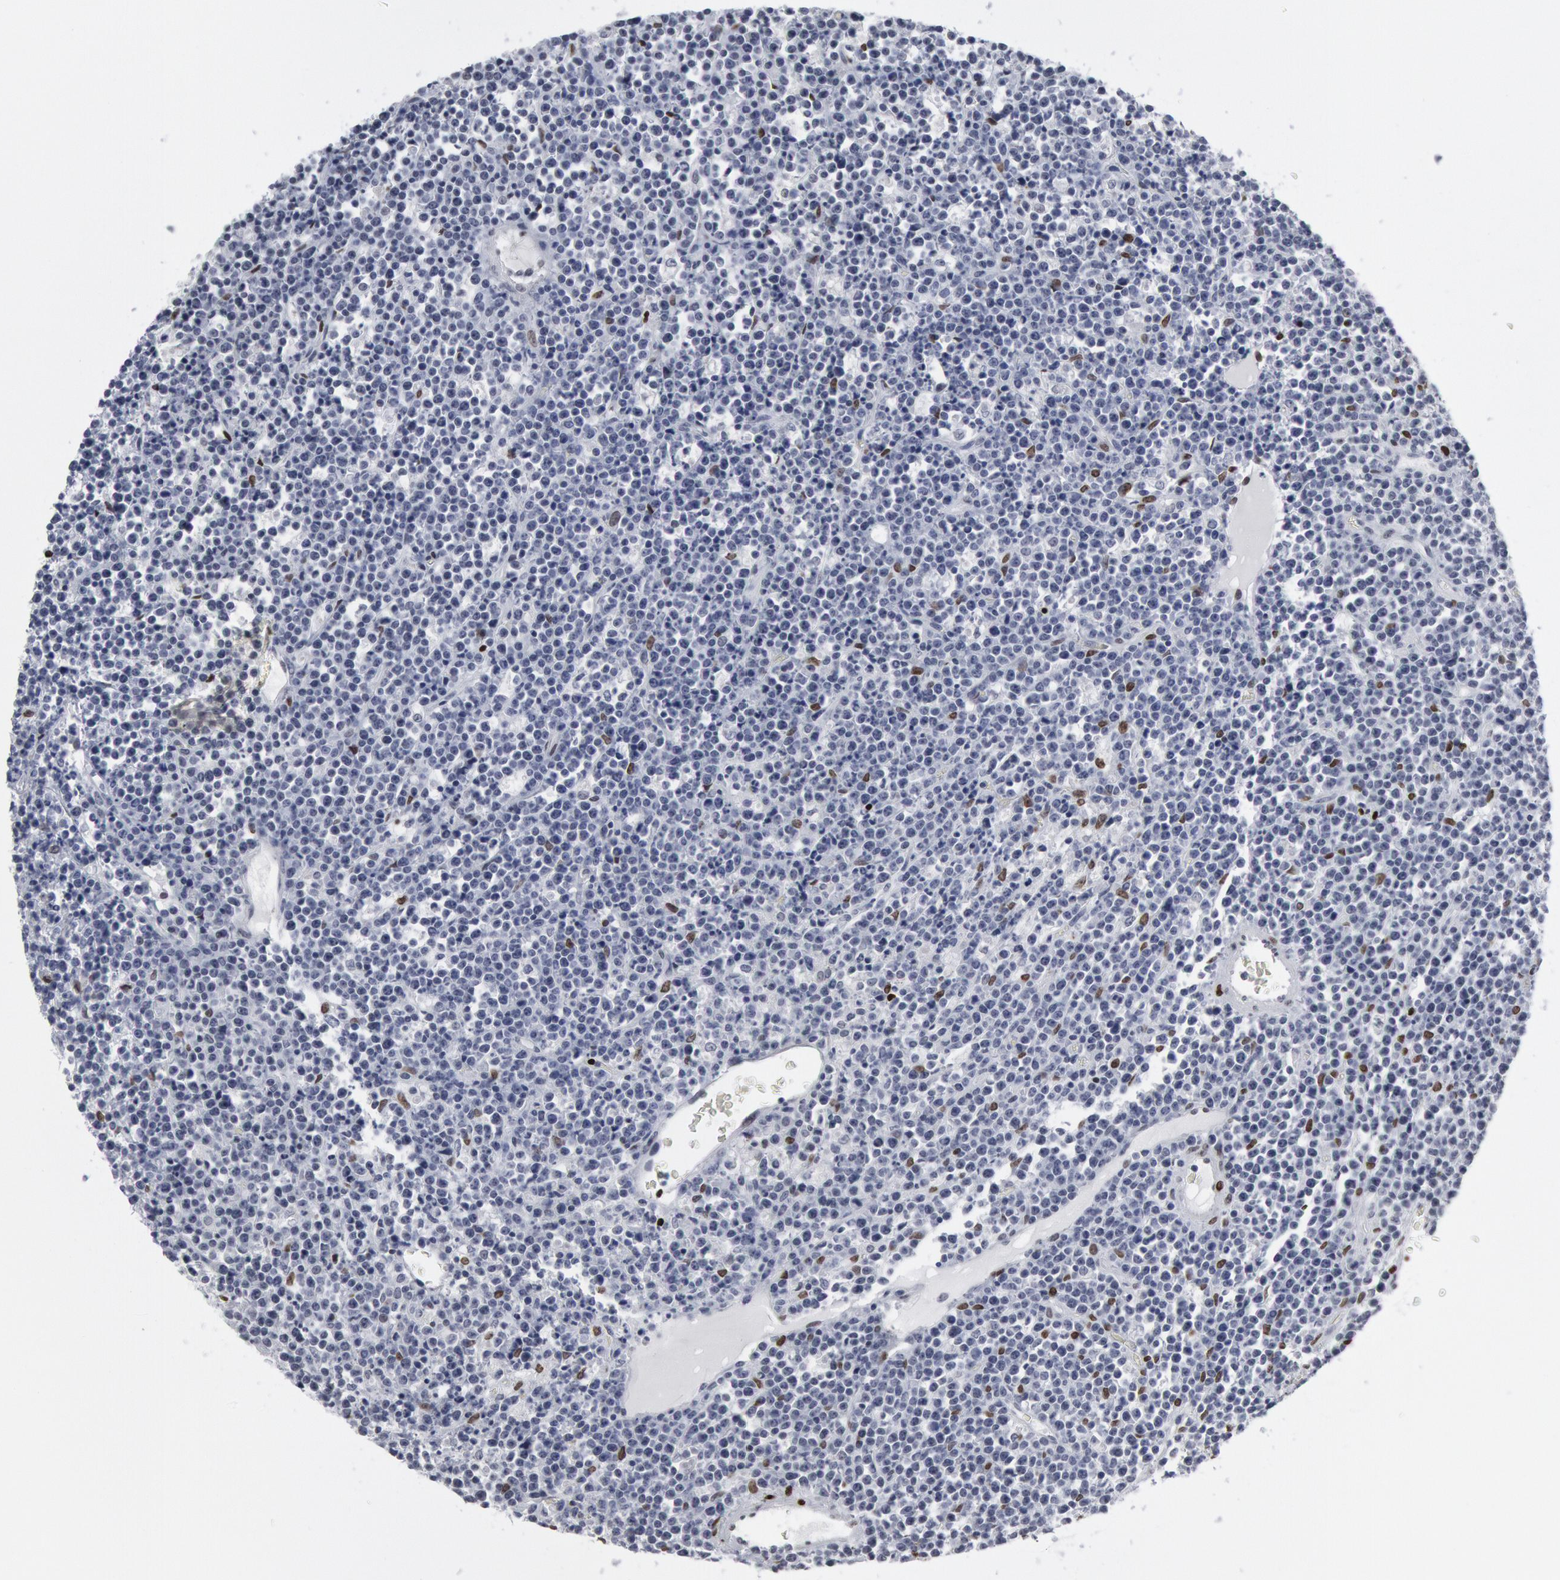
{"staining": {"intensity": "negative", "quantity": "none", "location": "none"}, "tissue": "lymphoma", "cell_type": "Tumor cells", "image_type": "cancer", "snomed": [{"axis": "morphology", "description": "Malignant lymphoma, non-Hodgkin's type, High grade"}, {"axis": "topography", "description": "Ovary"}], "caption": "This is an IHC photomicrograph of human lymphoma. There is no positivity in tumor cells.", "gene": "MECP2", "patient": {"sex": "female", "age": 56}}